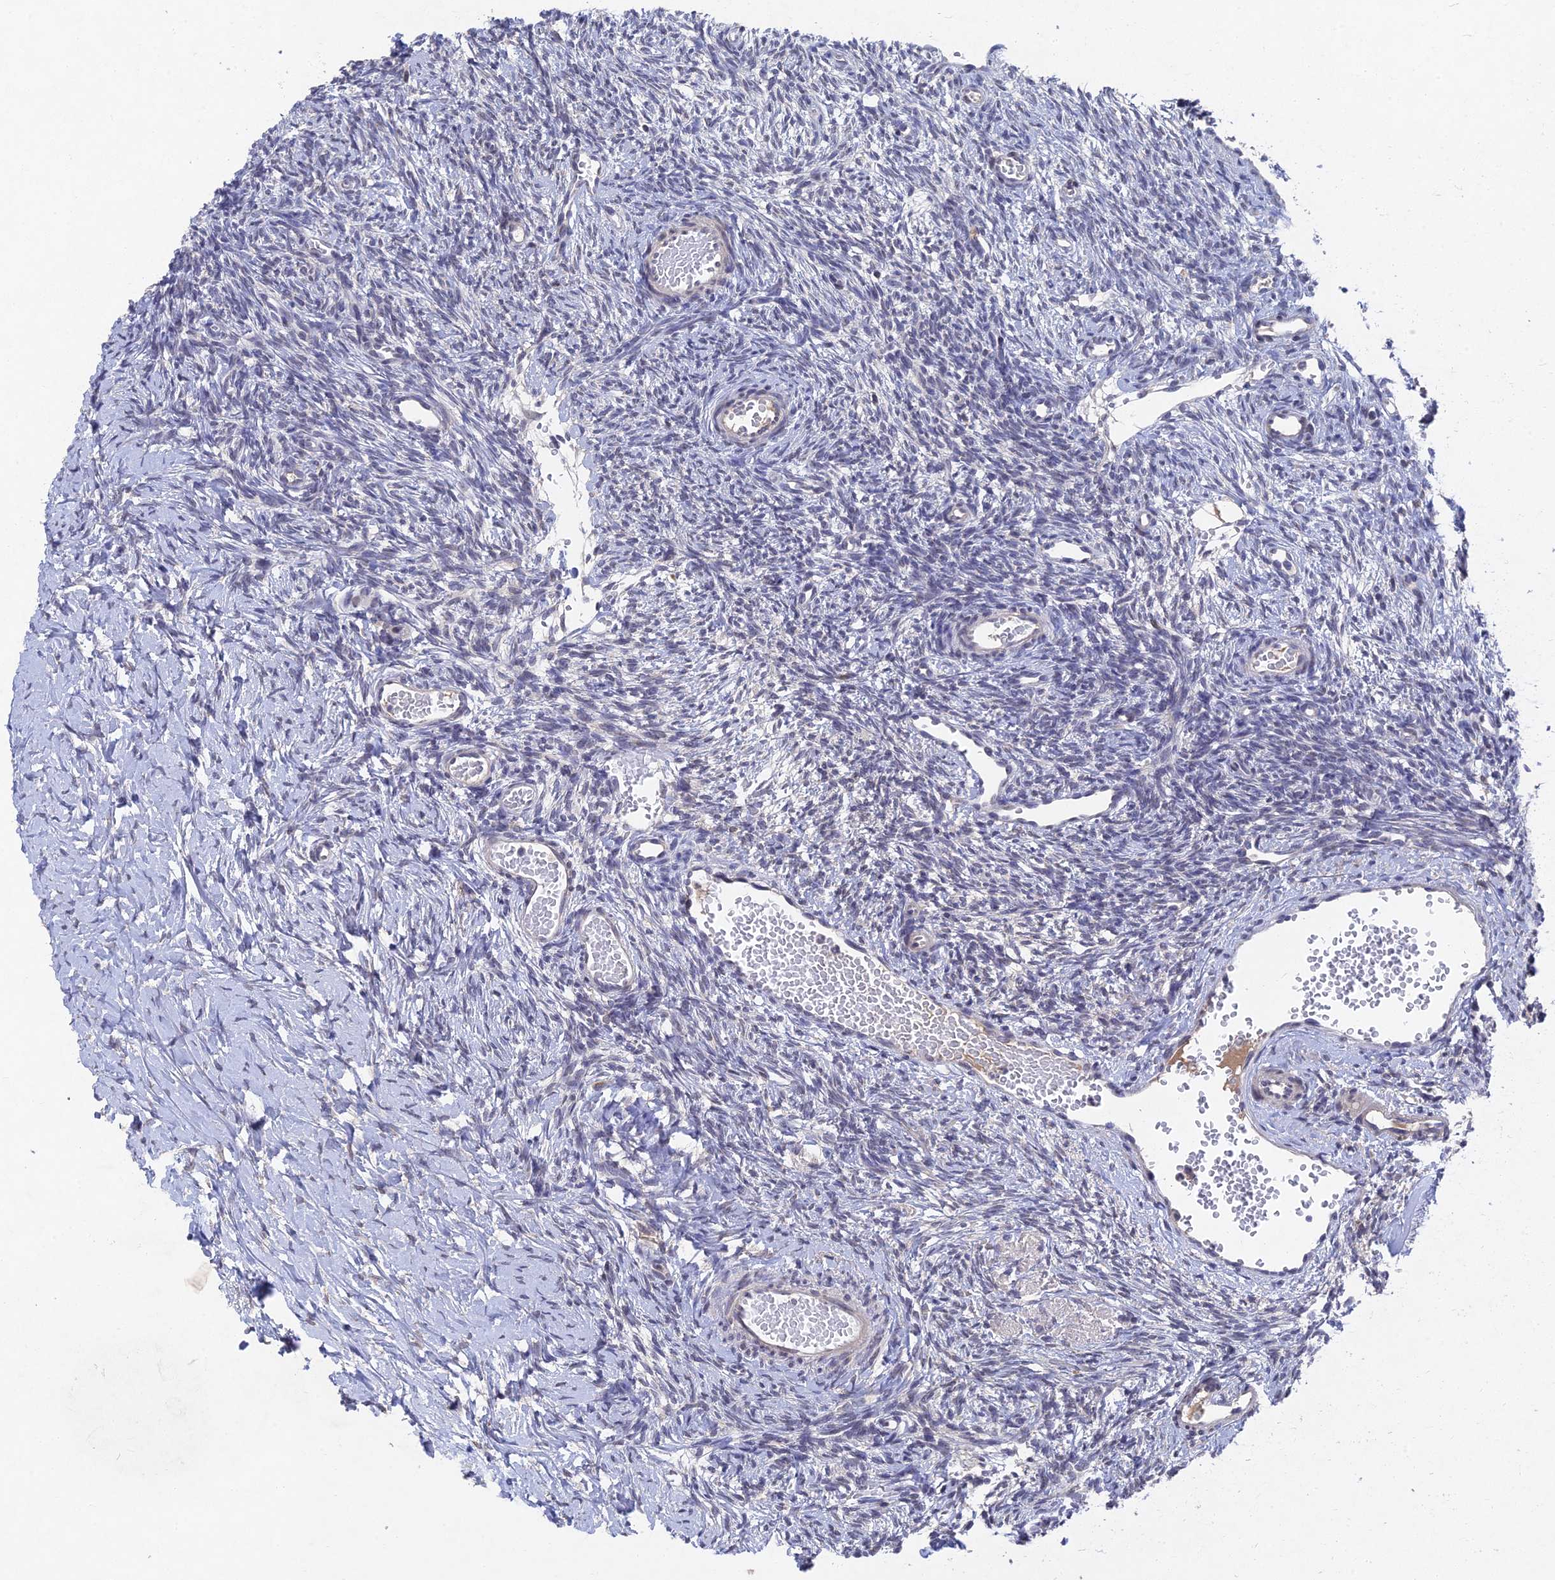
{"staining": {"intensity": "negative", "quantity": "none", "location": "none"}, "tissue": "ovary", "cell_type": "Ovarian stroma cells", "image_type": "normal", "snomed": [{"axis": "morphology", "description": "Normal tissue, NOS"}, {"axis": "topography", "description": "Ovary"}], "caption": "A high-resolution histopathology image shows IHC staining of unremarkable ovary, which demonstrates no significant positivity in ovarian stroma cells.", "gene": "GNA15", "patient": {"sex": "female", "age": 39}}